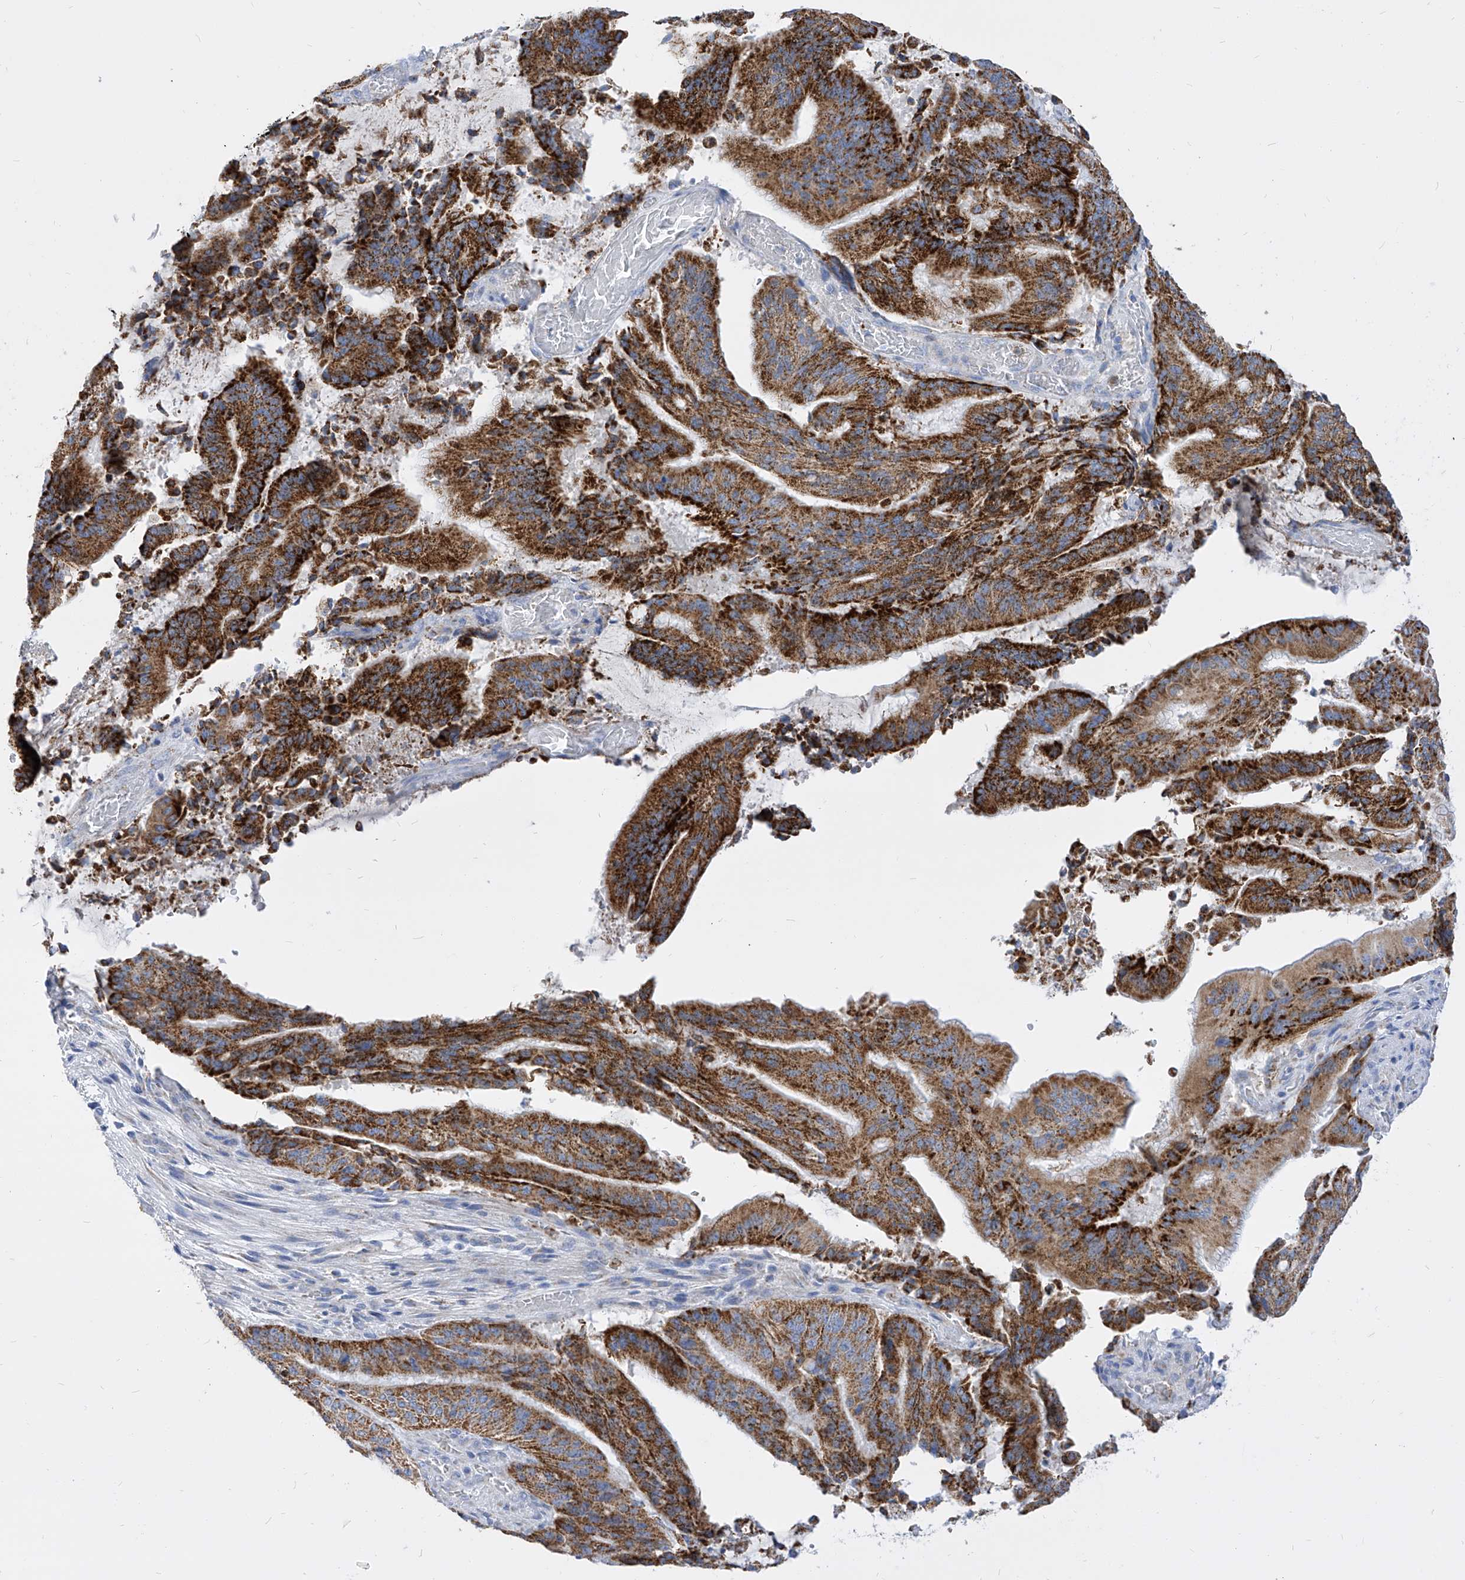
{"staining": {"intensity": "strong", "quantity": ">75%", "location": "cytoplasmic/membranous"}, "tissue": "liver cancer", "cell_type": "Tumor cells", "image_type": "cancer", "snomed": [{"axis": "morphology", "description": "Normal tissue, NOS"}, {"axis": "morphology", "description": "Cholangiocarcinoma"}, {"axis": "topography", "description": "Liver"}, {"axis": "topography", "description": "Peripheral nerve tissue"}], "caption": "Liver cholangiocarcinoma stained with a brown dye exhibits strong cytoplasmic/membranous positive expression in approximately >75% of tumor cells.", "gene": "COQ3", "patient": {"sex": "female", "age": 73}}